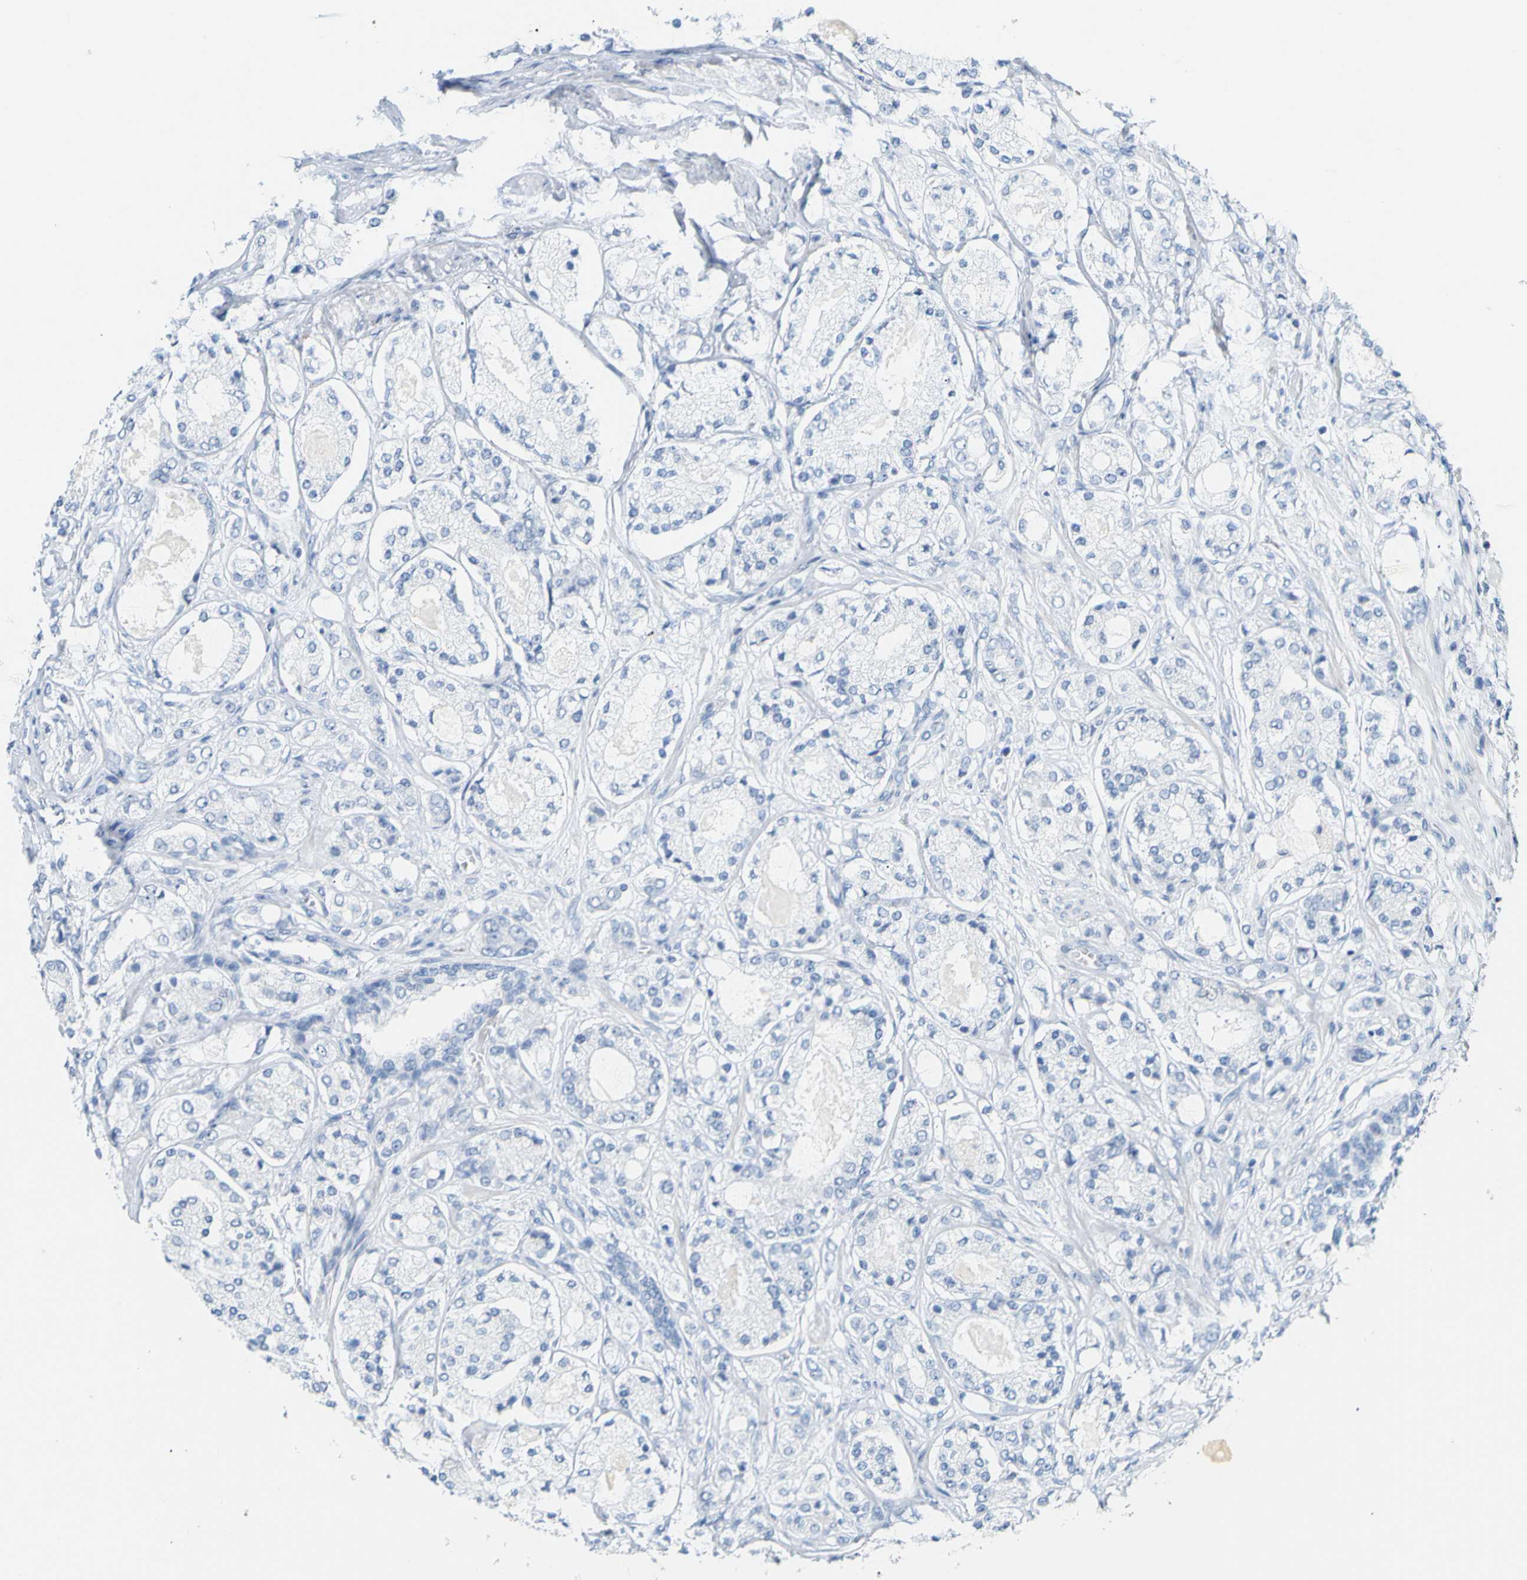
{"staining": {"intensity": "negative", "quantity": "none", "location": "none"}, "tissue": "prostate cancer", "cell_type": "Tumor cells", "image_type": "cancer", "snomed": [{"axis": "morphology", "description": "Adenocarcinoma, High grade"}, {"axis": "topography", "description": "Prostate"}], "caption": "A photomicrograph of human prostate cancer (adenocarcinoma (high-grade)) is negative for staining in tumor cells. Nuclei are stained in blue.", "gene": "OPN1SW", "patient": {"sex": "male", "age": 65}}